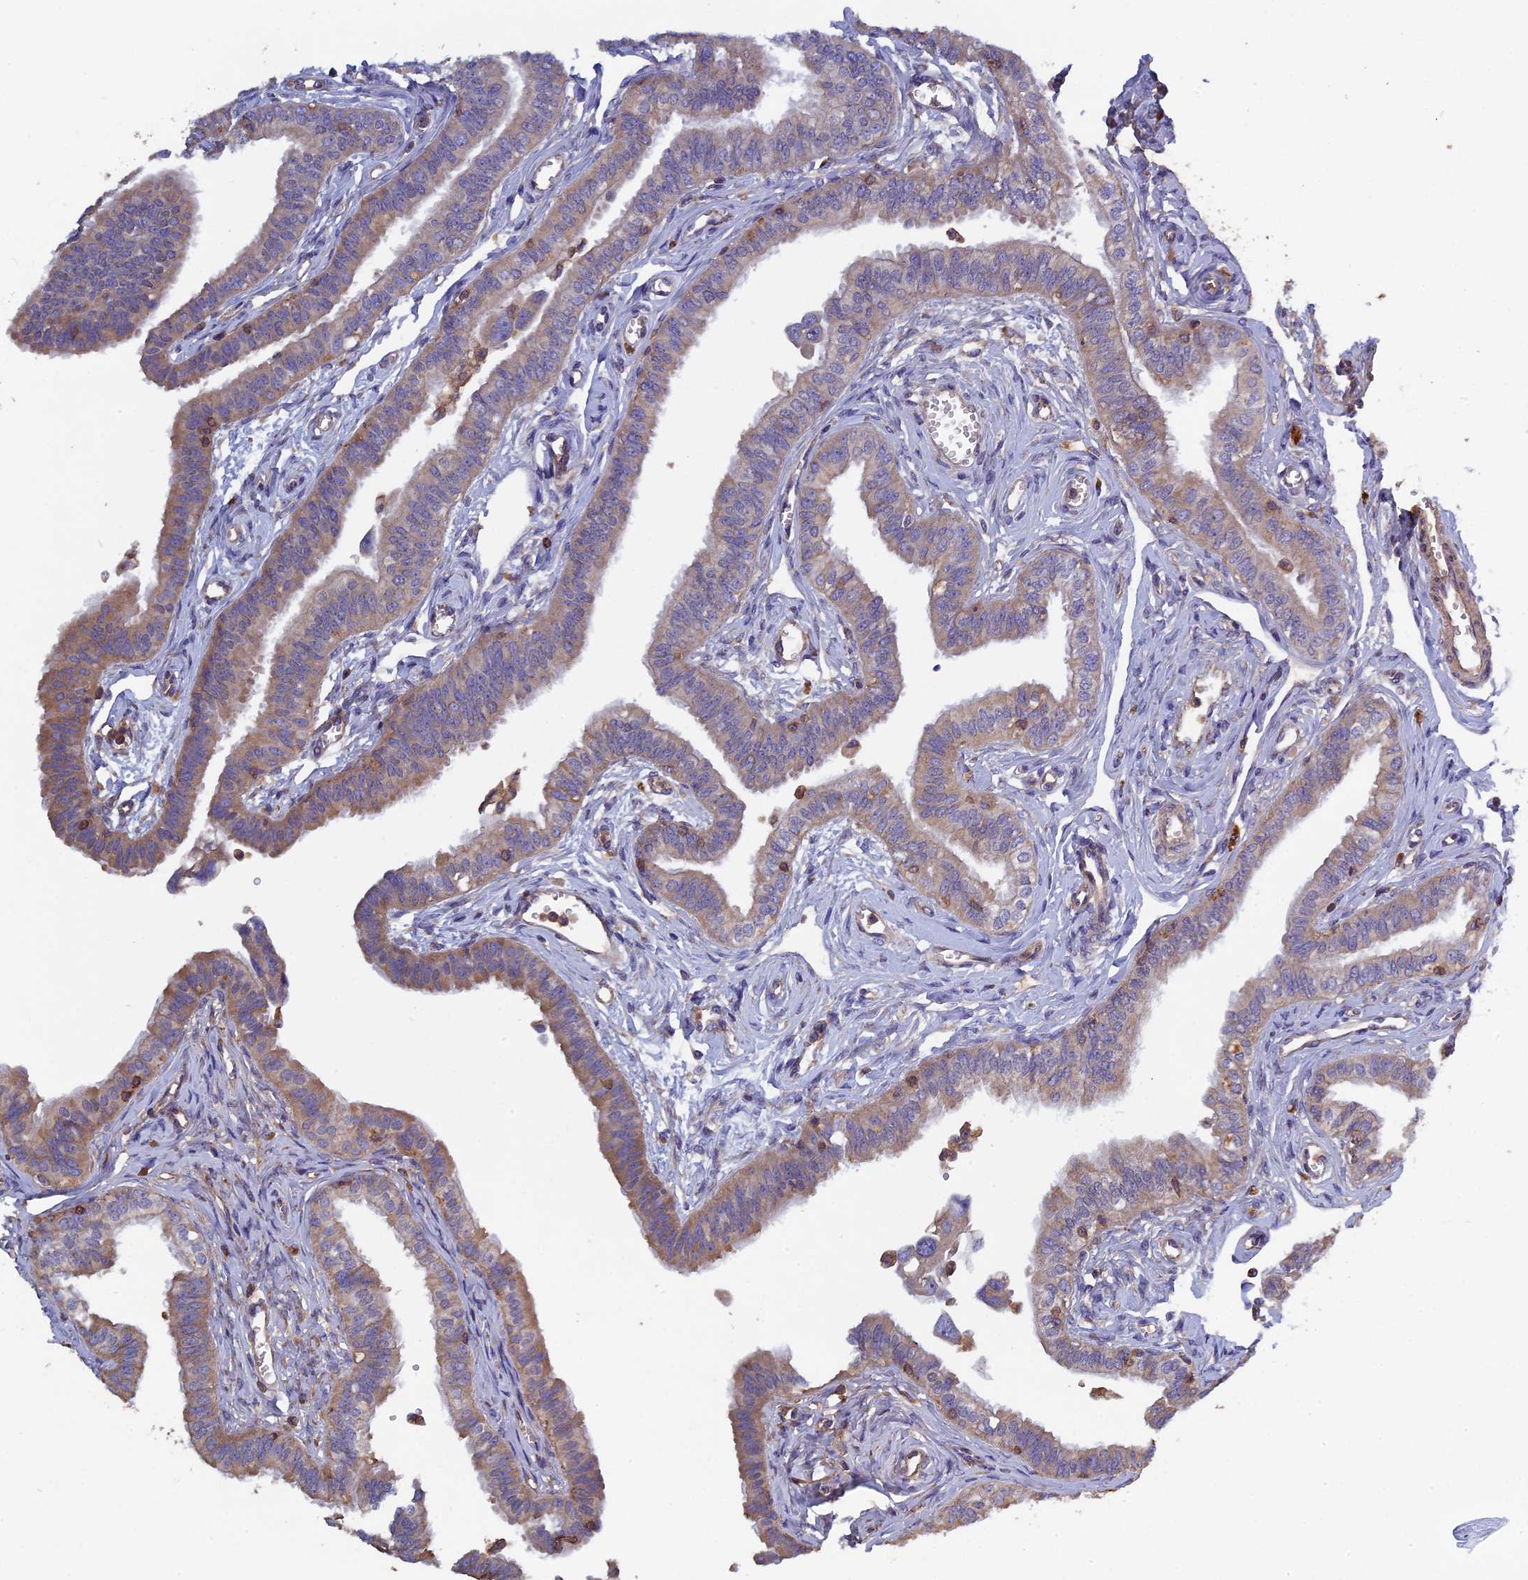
{"staining": {"intensity": "moderate", "quantity": ">75%", "location": "cytoplasmic/membranous"}, "tissue": "fallopian tube", "cell_type": "Glandular cells", "image_type": "normal", "snomed": [{"axis": "morphology", "description": "Normal tissue, NOS"}, {"axis": "morphology", "description": "Carcinoma, NOS"}, {"axis": "topography", "description": "Fallopian tube"}, {"axis": "topography", "description": "Ovary"}], "caption": "Protein expression analysis of normal fallopian tube reveals moderate cytoplasmic/membranous expression in about >75% of glandular cells. The staining was performed using DAB (3,3'-diaminobenzidine), with brown indicating positive protein expression. Nuclei are stained blue with hematoxylin.", "gene": "CCDC153", "patient": {"sex": "female", "age": 59}}